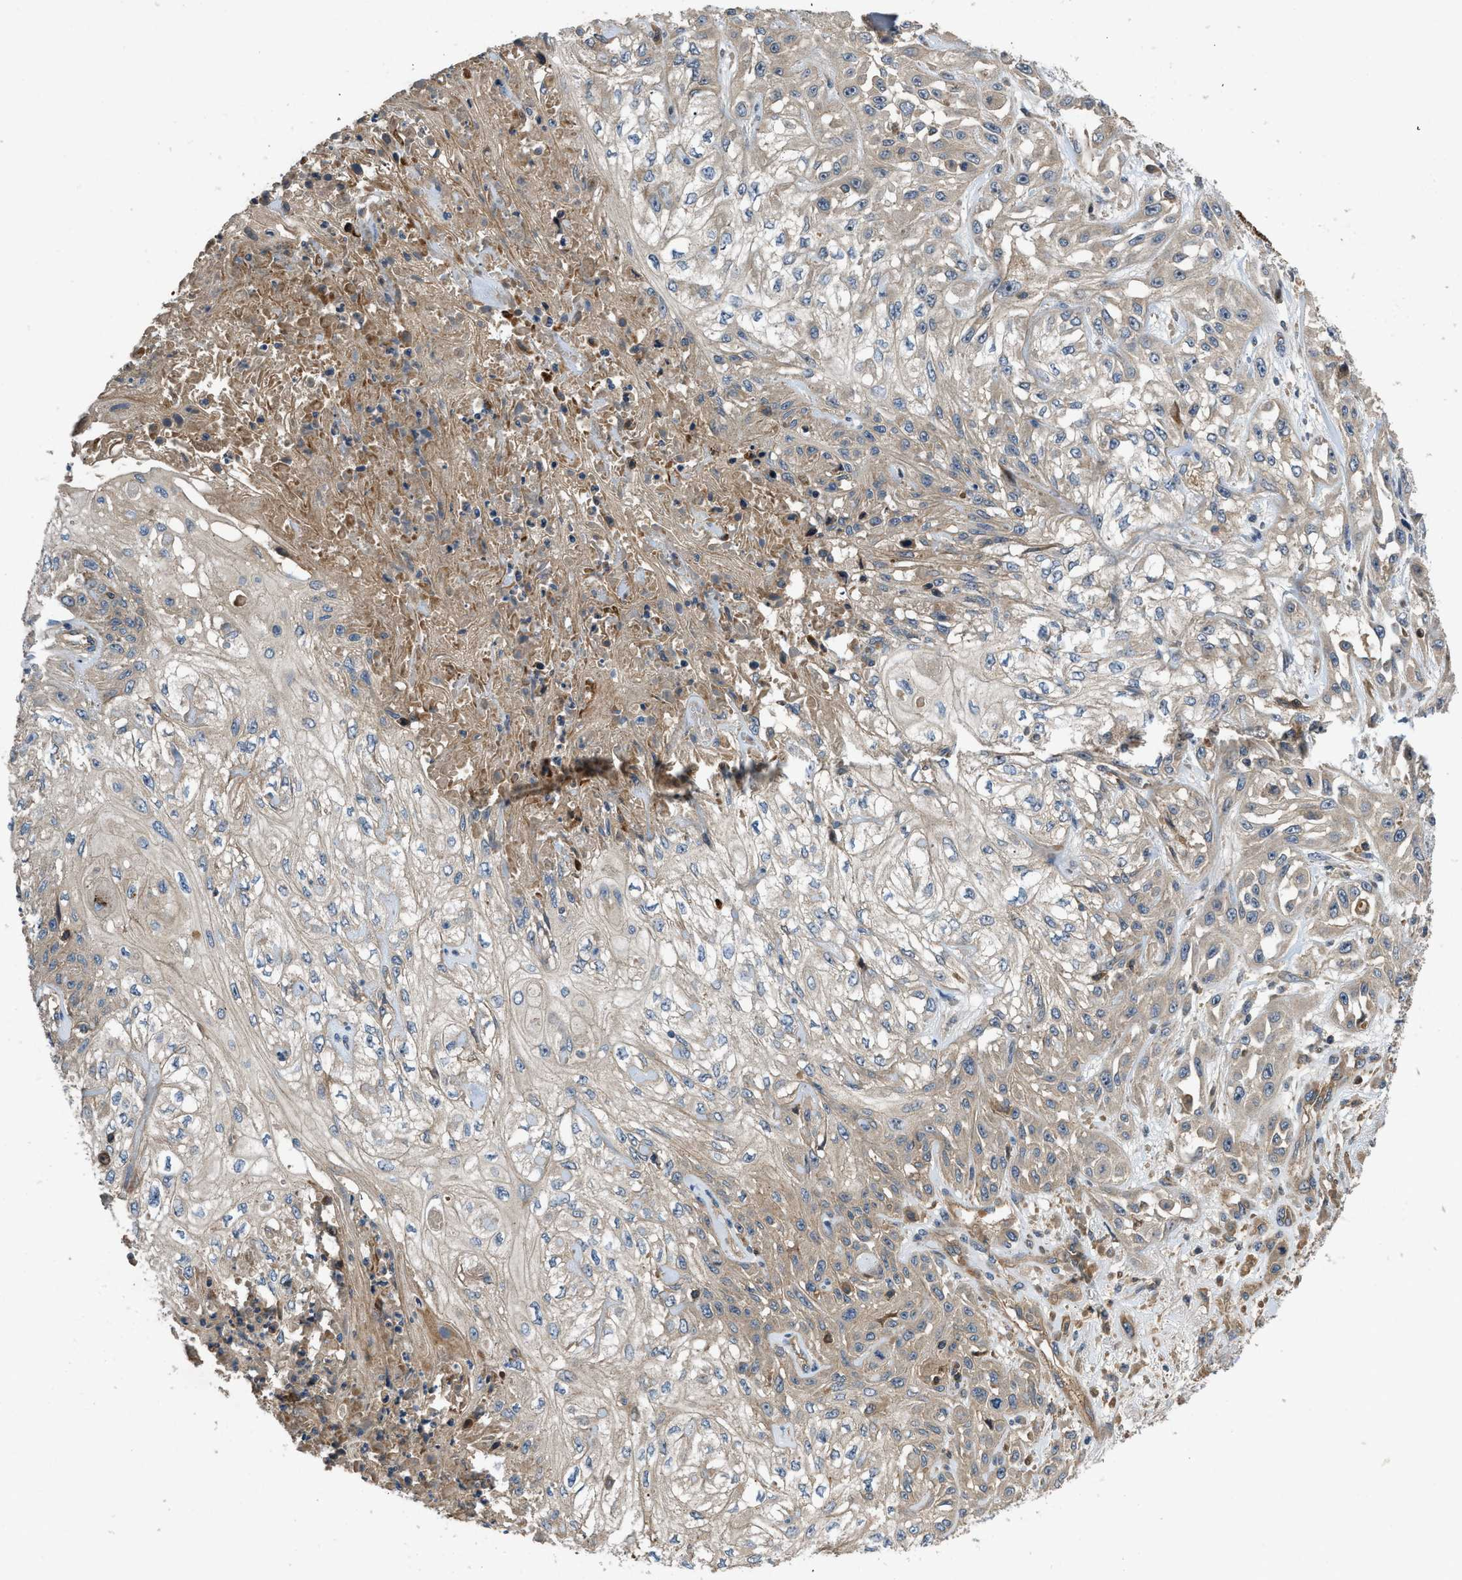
{"staining": {"intensity": "weak", "quantity": "<25%", "location": "cytoplasmic/membranous"}, "tissue": "skin cancer", "cell_type": "Tumor cells", "image_type": "cancer", "snomed": [{"axis": "morphology", "description": "Squamous cell carcinoma, NOS"}, {"axis": "morphology", "description": "Squamous cell carcinoma, metastatic, NOS"}, {"axis": "topography", "description": "Skin"}, {"axis": "topography", "description": "Lymph node"}], "caption": "This is an immunohistochemistry micrograph of skin cancer. There is no expression in tumor cells.", "gene": "CNNM3", "patient": {"sex": "male", "age": 75}}